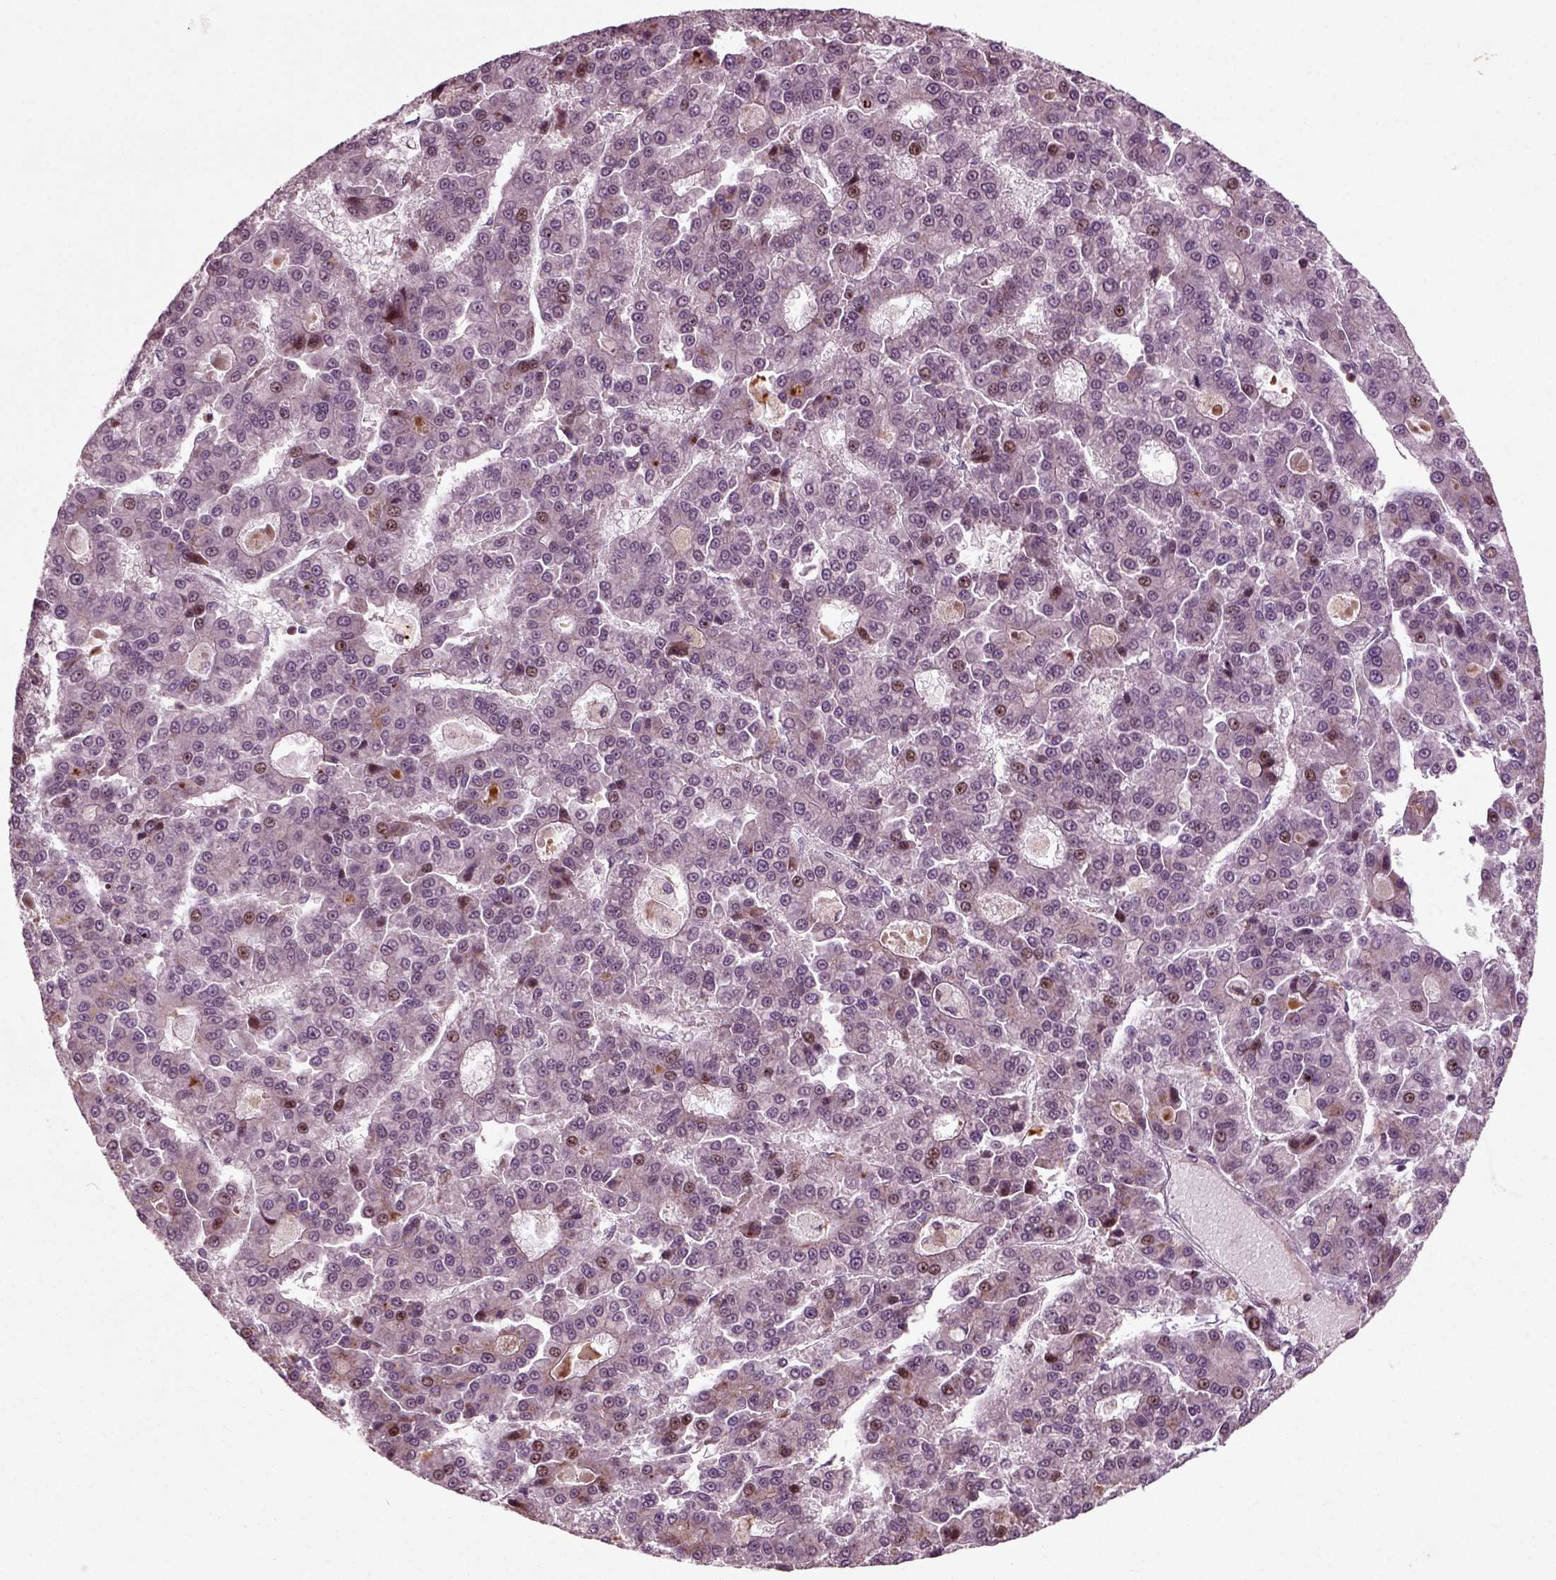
{"staining": {"intensity": "moderate", "quantity": "<25%", "location": "nuclear"}, "tissue": "liver cancer", "cell_type": "Tumor cells", "image_type": "cancer", "snomed": [{"axis": "morphology", "description": "Carcinoma, Hepatocellular, NOS"}, {"axis": "topography", "description": "Liver"}], "caption": "Protein expression analysis of human liver cancer reveals moderate nuclear staining in approximately <25% of tumor cells.", "gene": "CDC14A", "patient": {"sex": "male", "age": 70}}